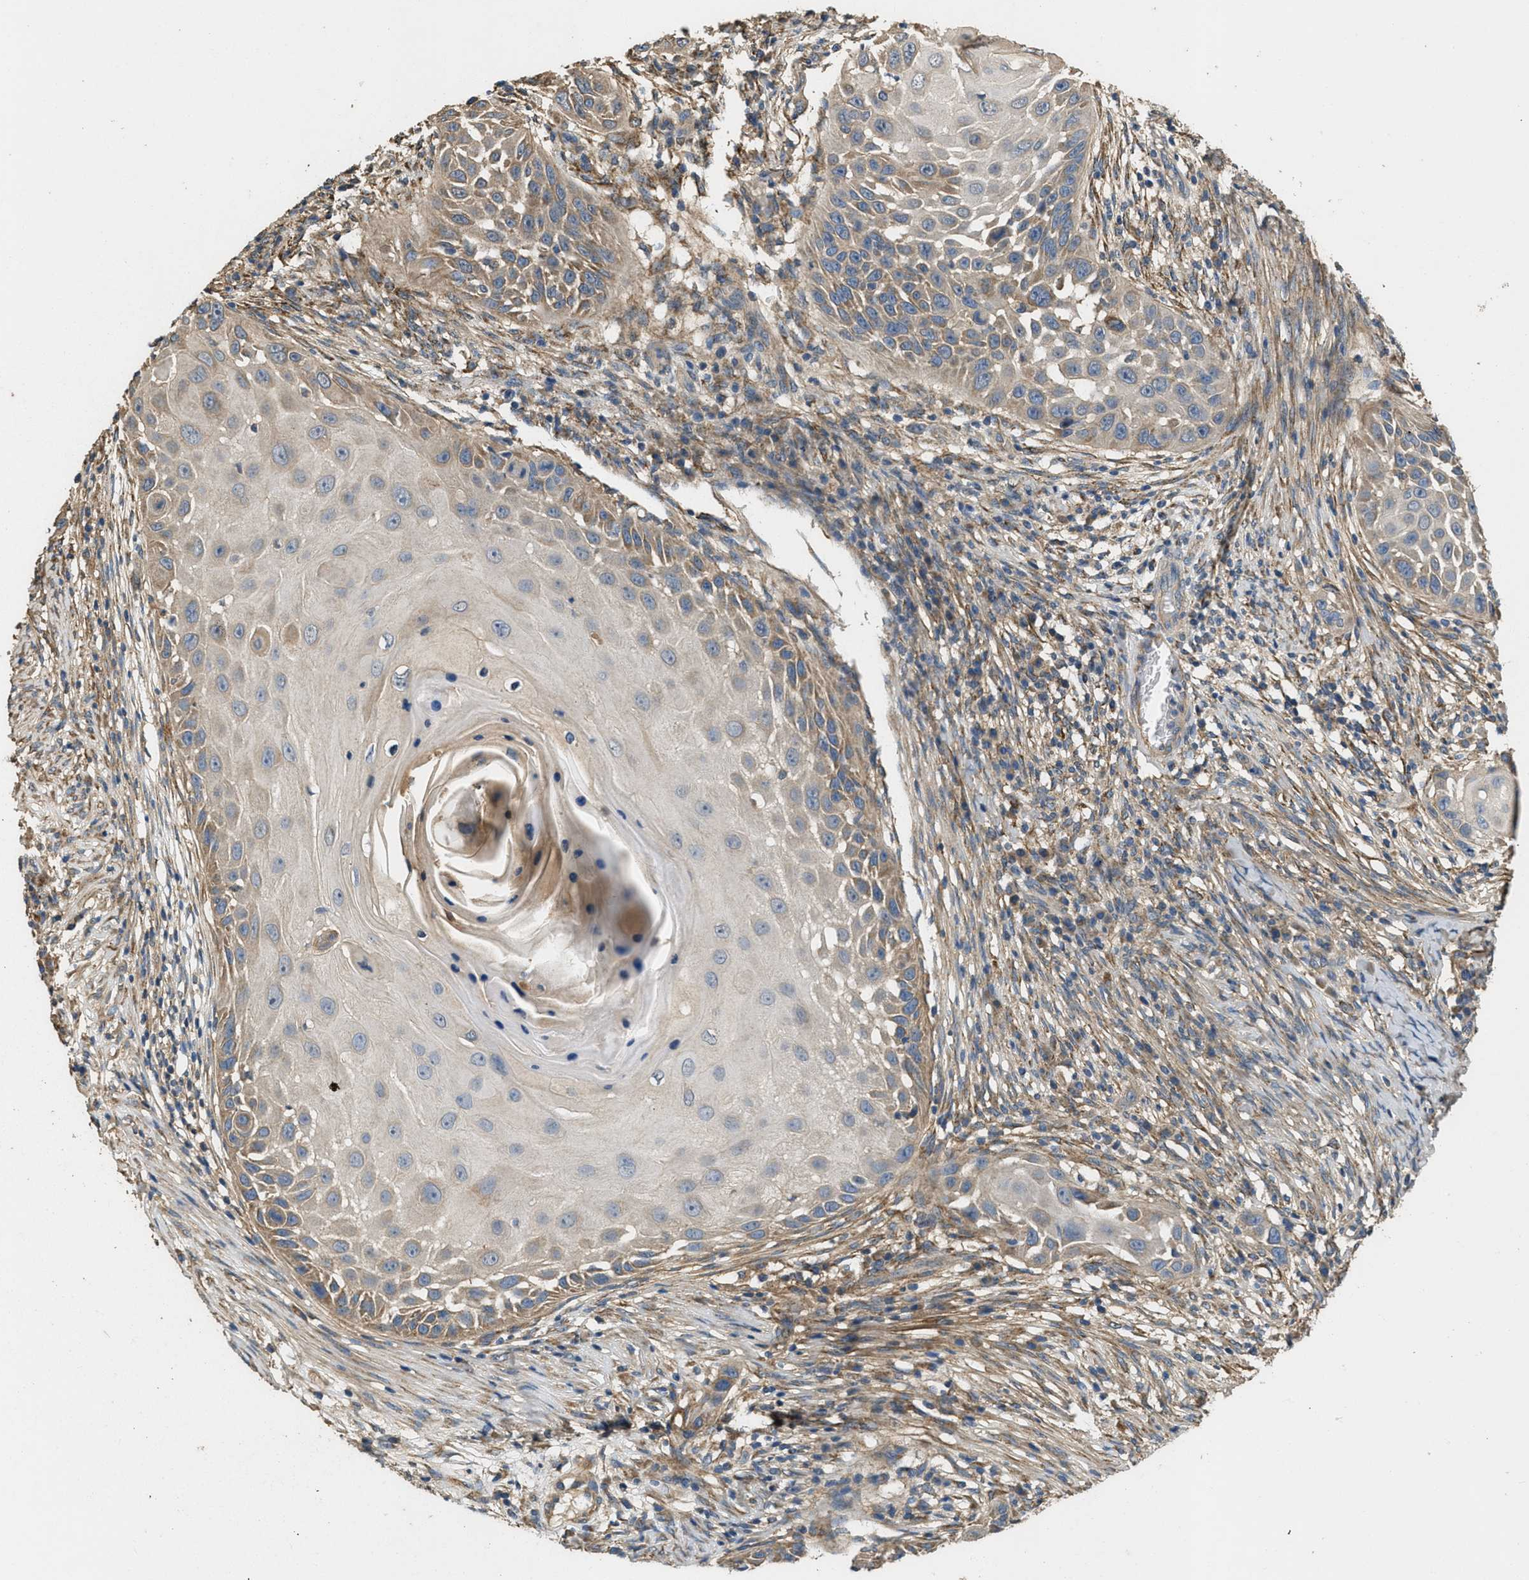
{"staining": {"intensity": "moderate", "quantity": "25%-75%", "location": "cytoplasmic/membranous"}, "tissue": "skin cancer", "cell_type": "Tumor cells", "image_type": "cancer", "snomed": [{"axis": "morphology", "description": "Squamous cell carcinoma, NOS"}, {"axis": "topography", "description": "Skin"}], "caption": "Immunohistochemical staining of human squamous cell carcinoma (skin) reveals moderate cytoplasmic/membranous protein staining in approximately 25%-75% of tumor cells.", "gene": "THBS2", "patient": {"sex": "female", "age": 44}}